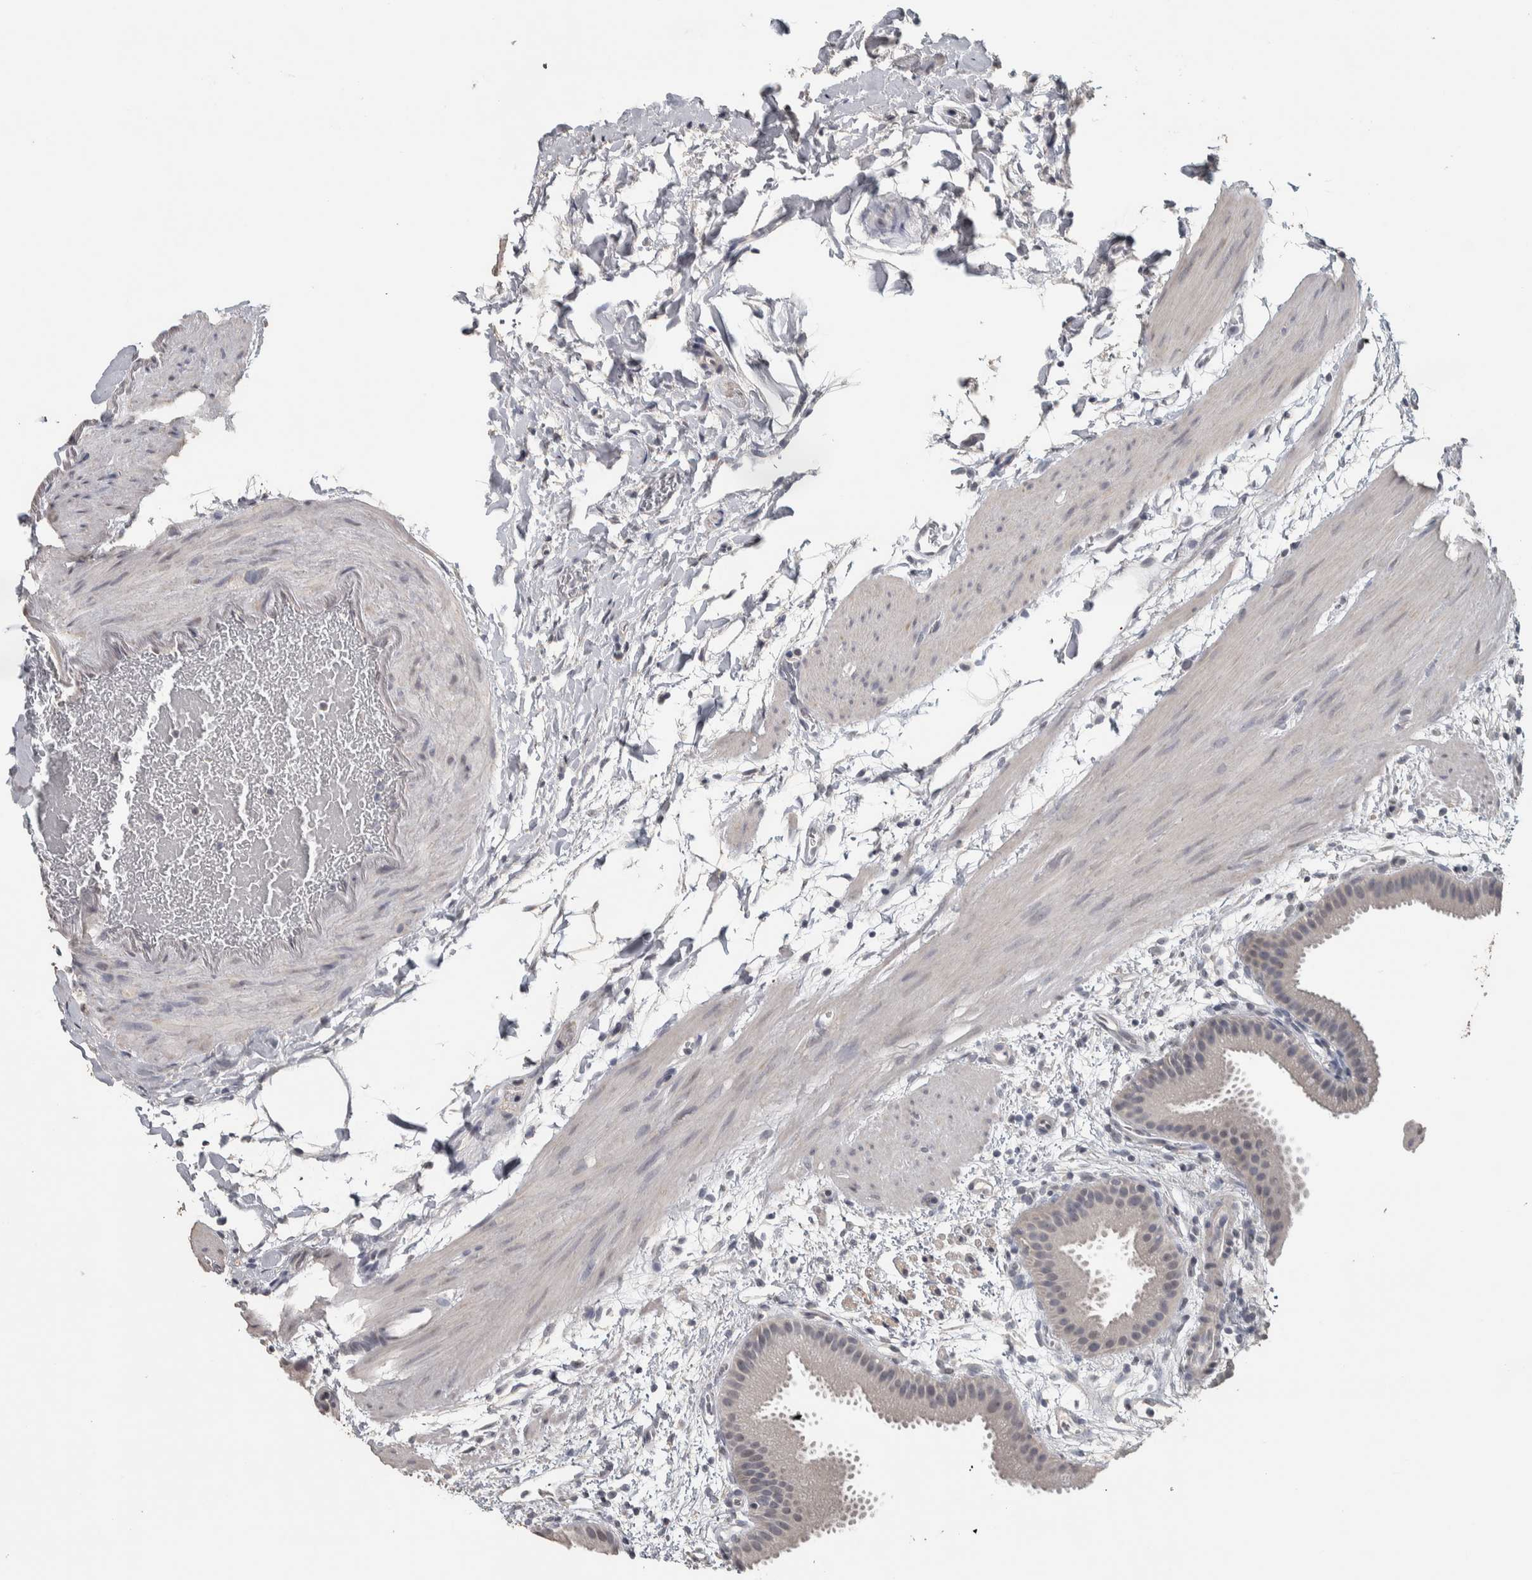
{"staining": {"intensity": "negative", "quantity": "none", "location": "none"}, "tissue": "gallbladder", "cell_type": "Glandular cells", "image_type": "normal", "snomed": [{"axis": "morphology", "description": "Normal tissue, NOS"}, {"axis": "topography", "description": "Gallbladder"}], "caption": "High magnification brightfield microscopy of benign gallbladder stained with DAB (brown) and counterstained with hematoxylin (blue): glandular cells show no significant positivity. (Immunohistochemistry, brightfield microscopy, high magnification).", "gene": "NECAB1", "patient": {"sex": "female", "age": 64}}